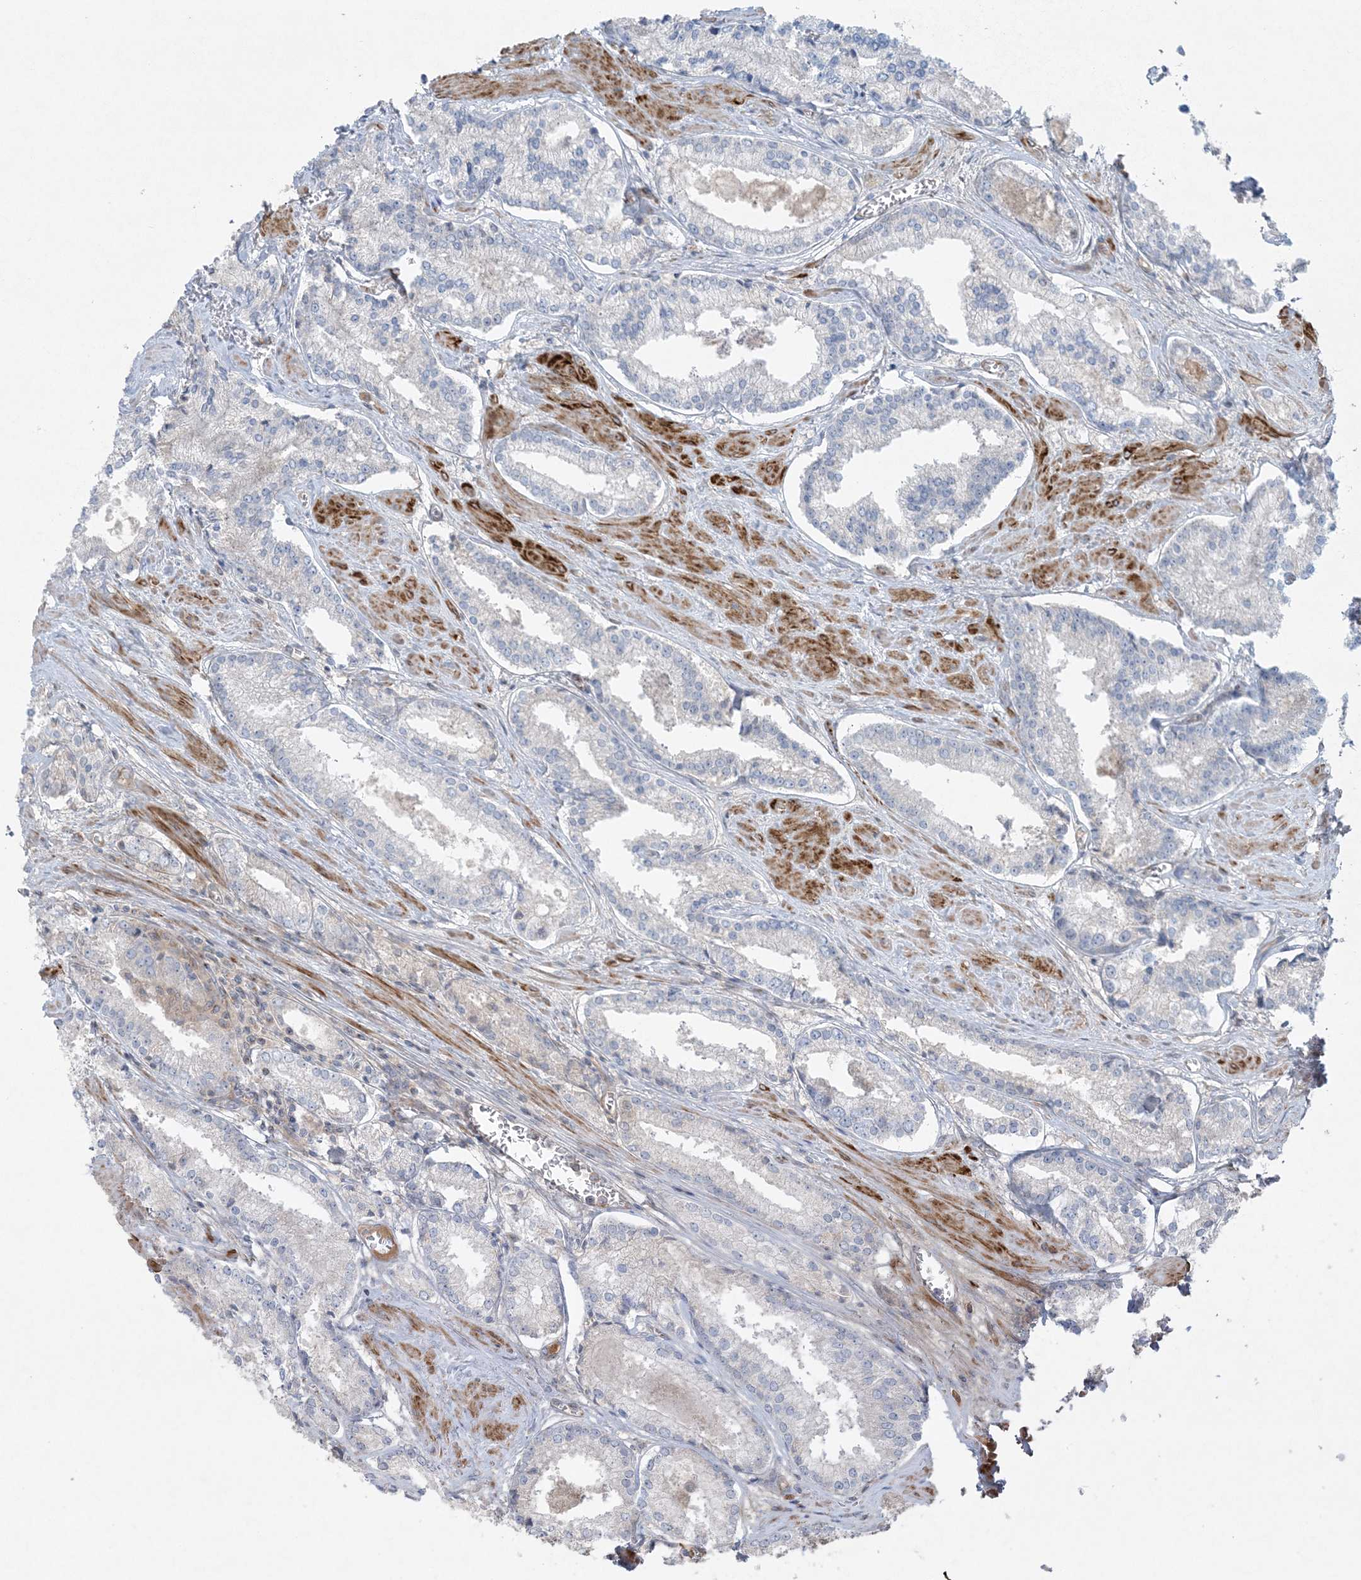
{"staining": {"intensity": "negative", "quantity": "none", "location": "none"}, "tissue": "prostate cancer", "cell_type": "Tumor cells", "image_type": "cancer", "snomed": [{"axis": "morphology", "description": "Adenocarcinoma, Low grade"}, {"axis": "topography", "description": "Prostate"}], "caption": "This is an IHC photomicrograph of adenocarcinoma (low-grade) (prostate). There is no positivity in tumor cells.", "gene": "PIK3R4", "patient": {"sex": "male", "age": 54}}